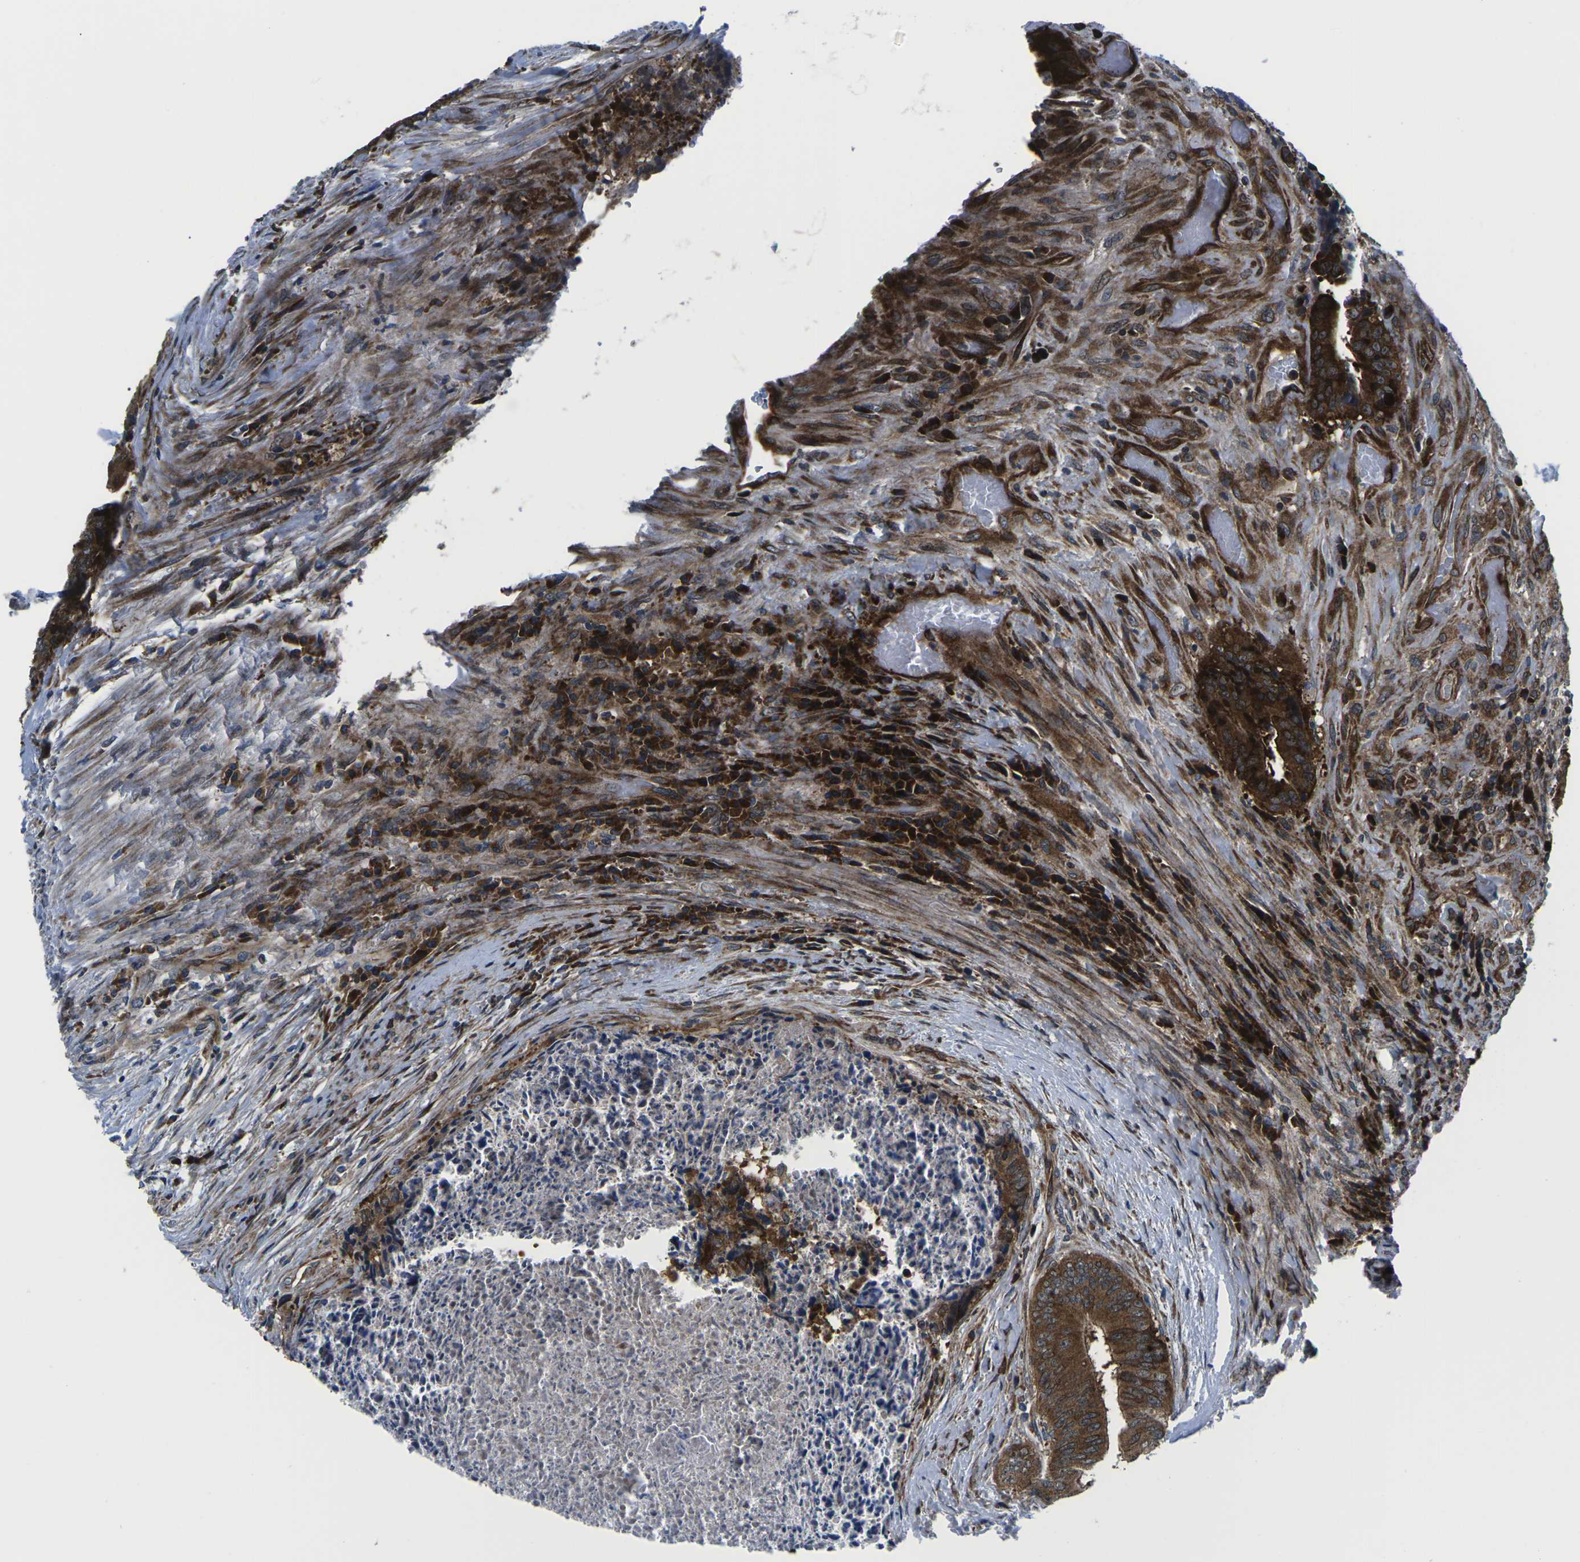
{"staining": {"intensity": "strong", "quantity": ">75%", "location": "cytoplasmic/membranous"}, "tissue": "colorectal cancer", "cell_type": "Tumor cells", "image_type": "cancer", "snomed": [{"axis": "morphology", "description": "Adenocarcinoma, NOS"}, {"axis": "topography", "description": "Rectum"}], "caption": "The photomicrograph demonstrates staining of colorectal cancer (adenocarcinoma), revealing strong cytoplasmic/membranous protein expression (brown color) within tumor cells. (IHC, brightfield microscopy, high magnification).", "gene": "EIF4E", "patient": {"sex": "male", "age": 72}}